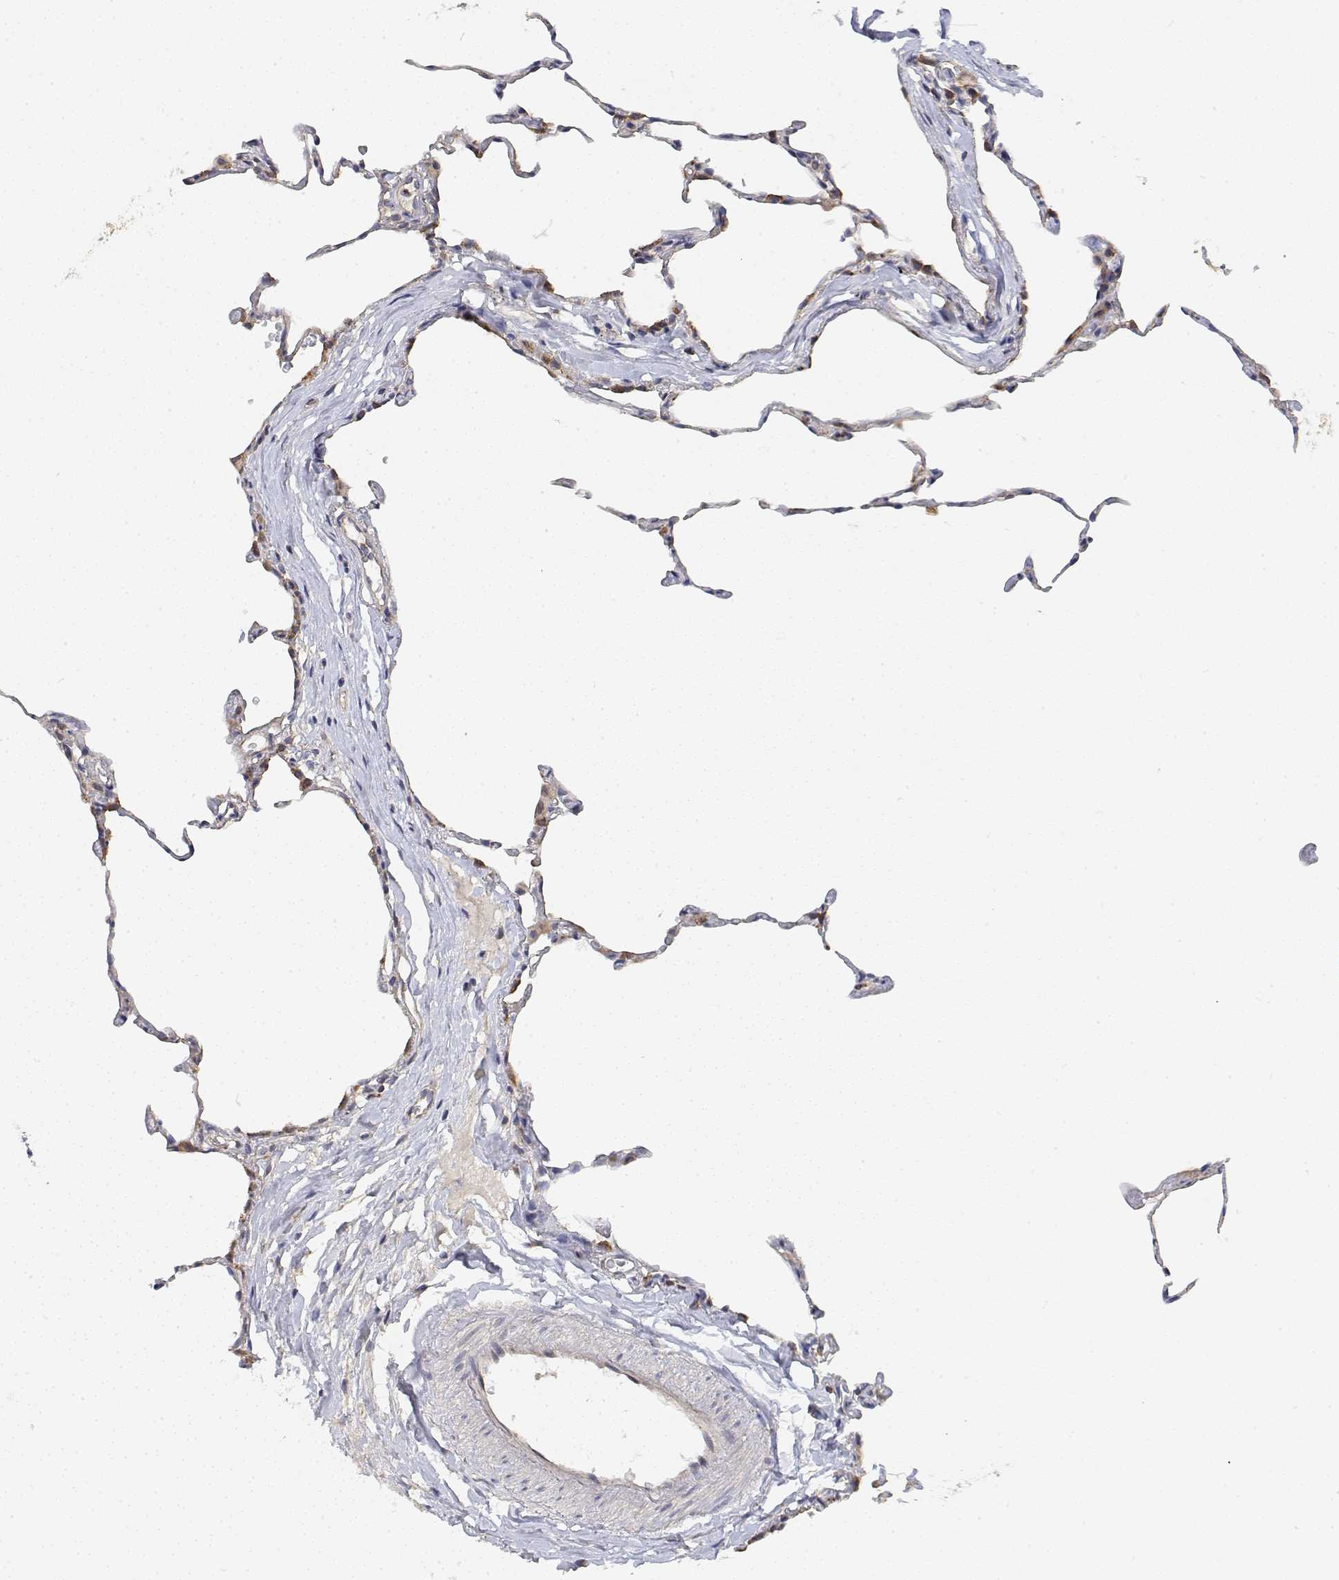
{"staining": {"intensity": "weak", "quantity": "<25%", "location": "cytoplasmic/membranous"}, "tissue": "lung", "cell_type": "Alveolar cells", "image_type": "normal", "snomed": [{"axis": "morphology", "description": "Normal tissue, NOS"}, {"axis": "topography", "description": "Lung"}], "caption": "This is an immunohistochemistry histopathology image of unremarkable human lung. There is no staining in alveolar cells.", "gene": "LONRF3", "patient": {"sex": "female", "age": 57}}